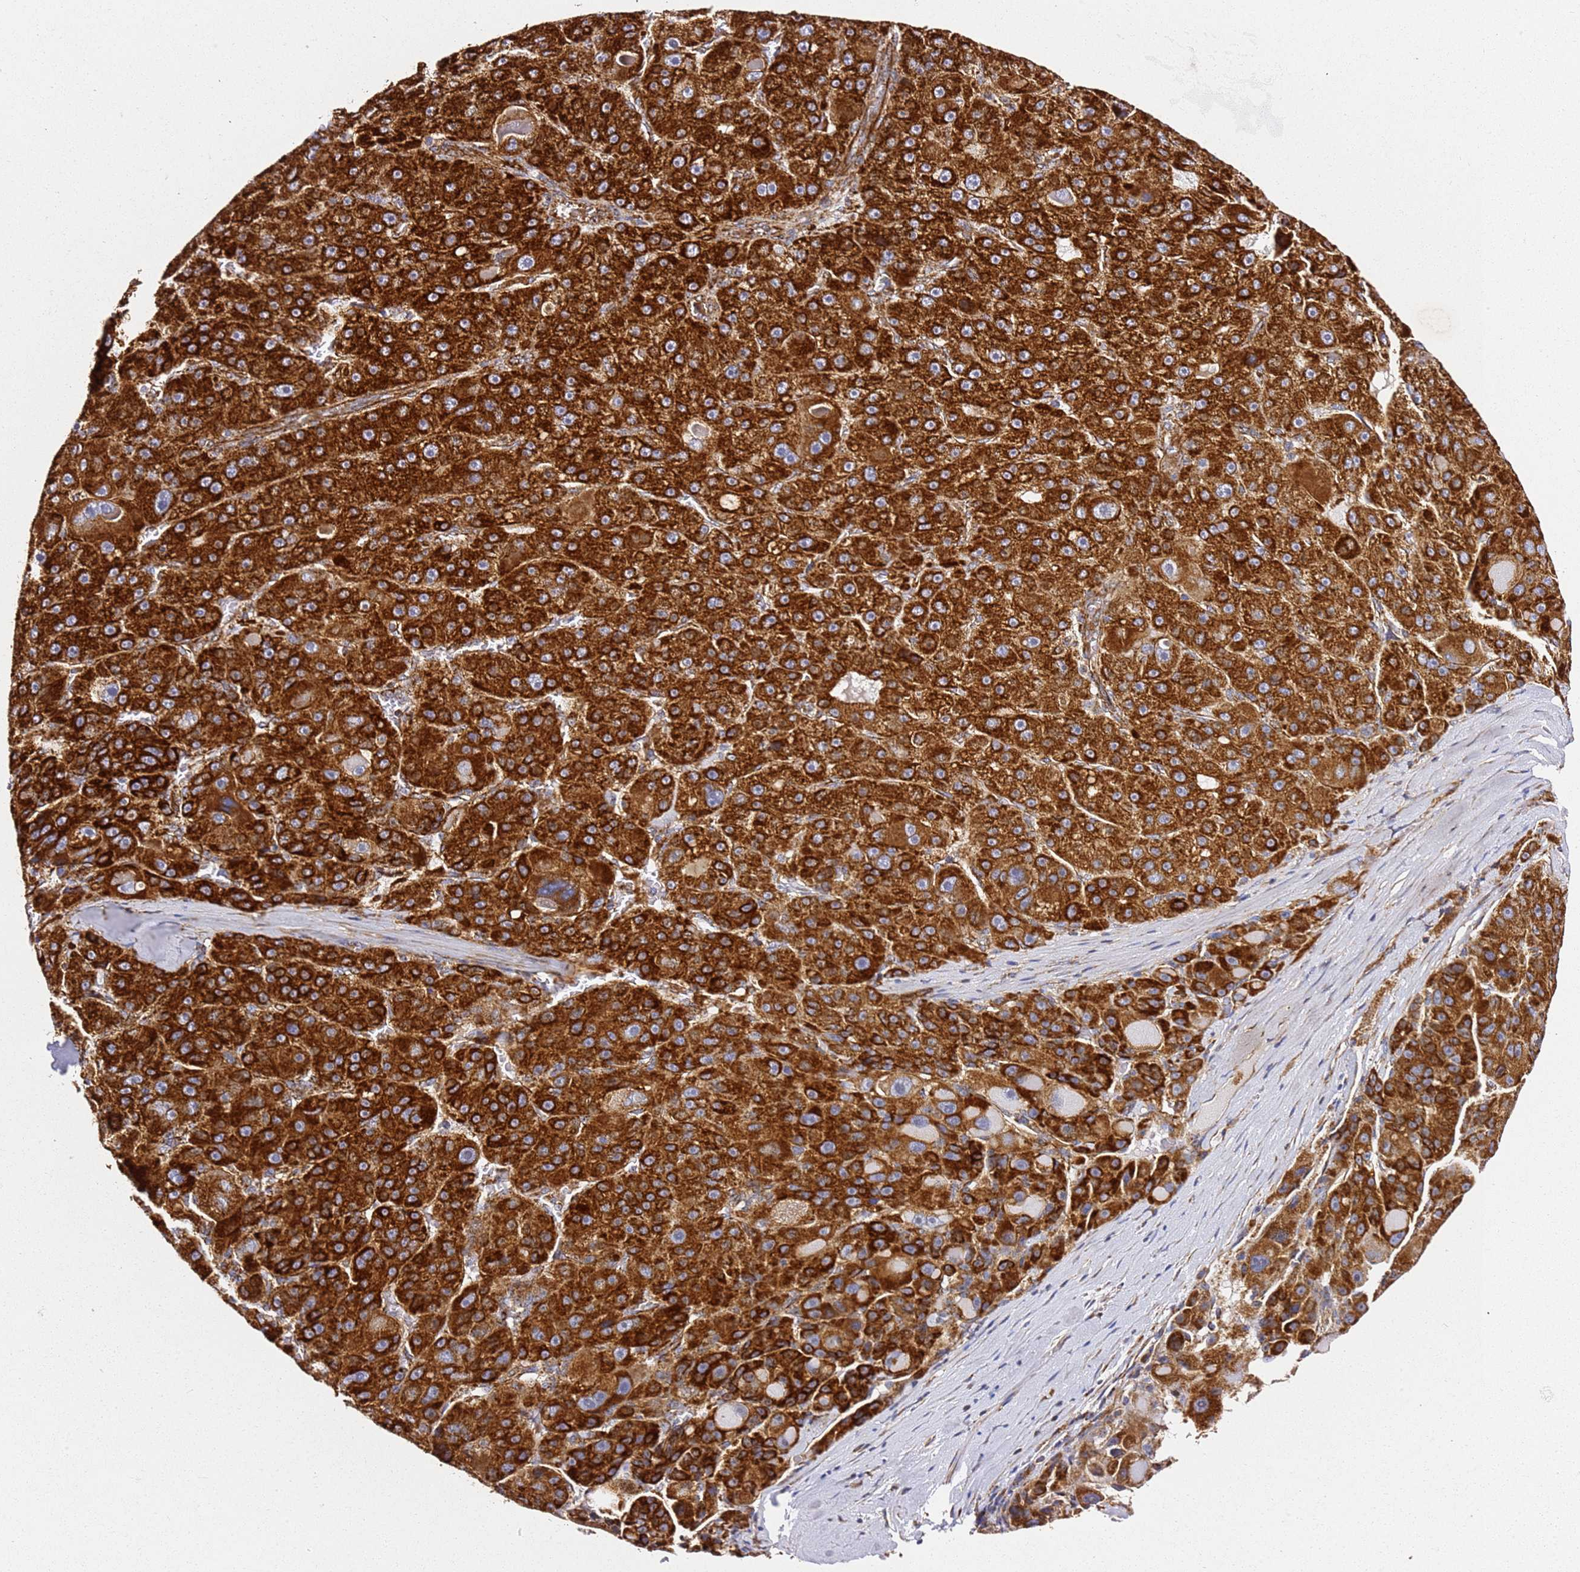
{"staining": {"intensity": "strong", "quantity": ">75%", "location": "cytoplasmic/membranous"}, "tissue": "liver cancer", "cell_type": "Tumor cells", "image_type": "cancer", "snomed": [{"axis": "morphology", "description": "Carcinoma, Hepatocellular, NOS"}, {"axis": "topography", "description": "Liver"}], "caption": "An immunohistochemistry (IHC) histopathology image of neoplastic tissue is shown. Protein staining in brown labels strong cytoplasmic/membranous positivity in liver cancer (hepatocellular carcinoma) within tumor cells. Using DAB (brown) and hematoxylin (blue) stains, captured at high magnification using brightfield microscopy.", "gene": "NDUFA3", "patient": {"sex": "male", "age": 76}}